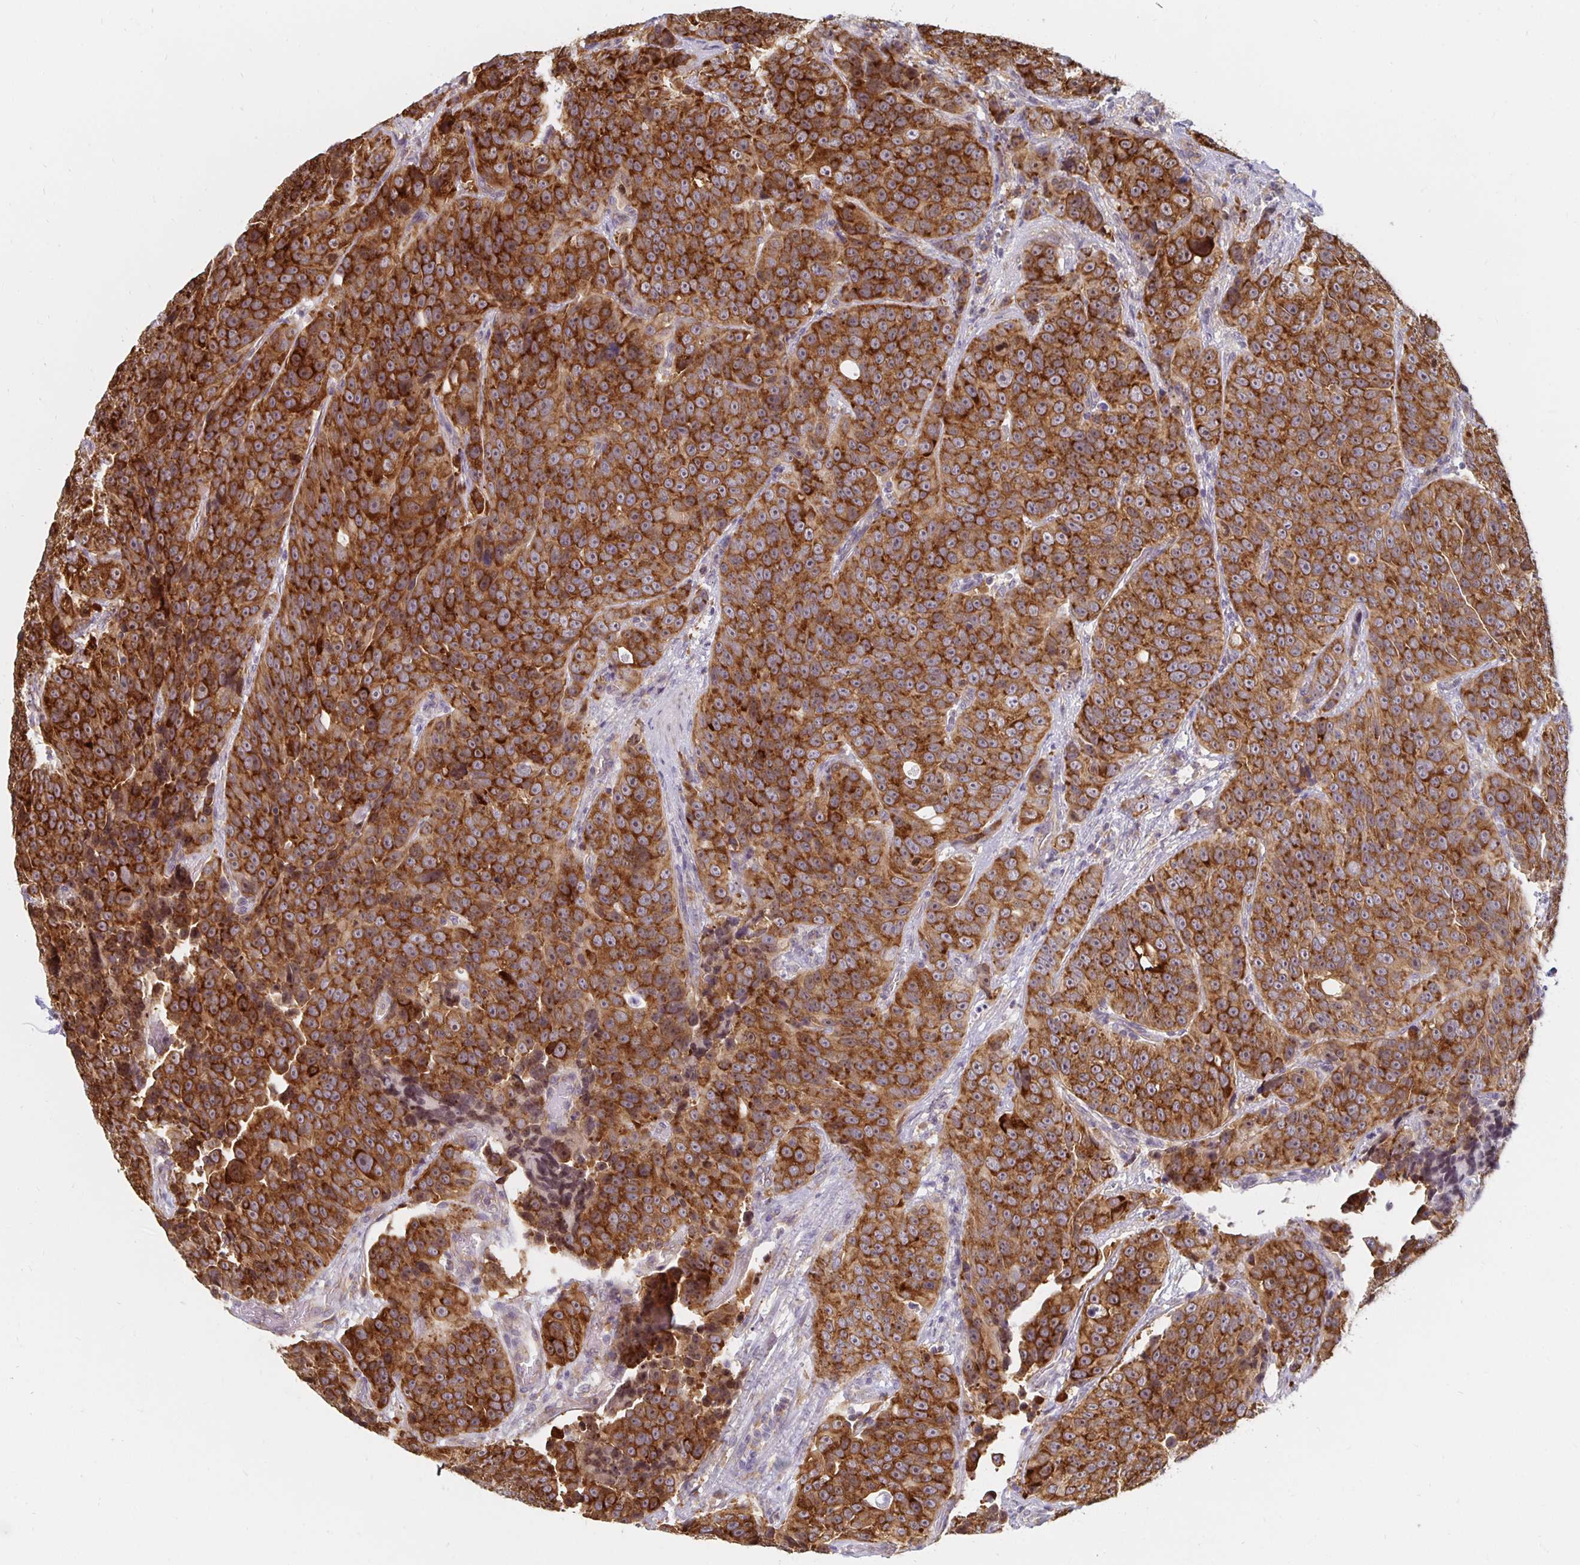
{"staining": {"intensity": "strong", "quantity": ">75%", "location": "cytoplasmic/membranous"}, "tissue": "urothelial cancer", "cell_type": "Tumor cells", "image_type": "cancer", "snomed": [{"axis": "morphology", "description": "Urothelial carcinoma, NOS"}, {"axis": "topography", "description": "Urinary bladder"}], "caption": "Transitional cell carcinoma tissue reveals strong cytoplasmic/membranous positivity in about >75% of tumor cells, visualized by immunohistochemistry. (brown staining indicates protein expression, while blue staining denotes nuclei).", "gene": "PDAP1", "patient": {"sex": "male", "age": 52}}